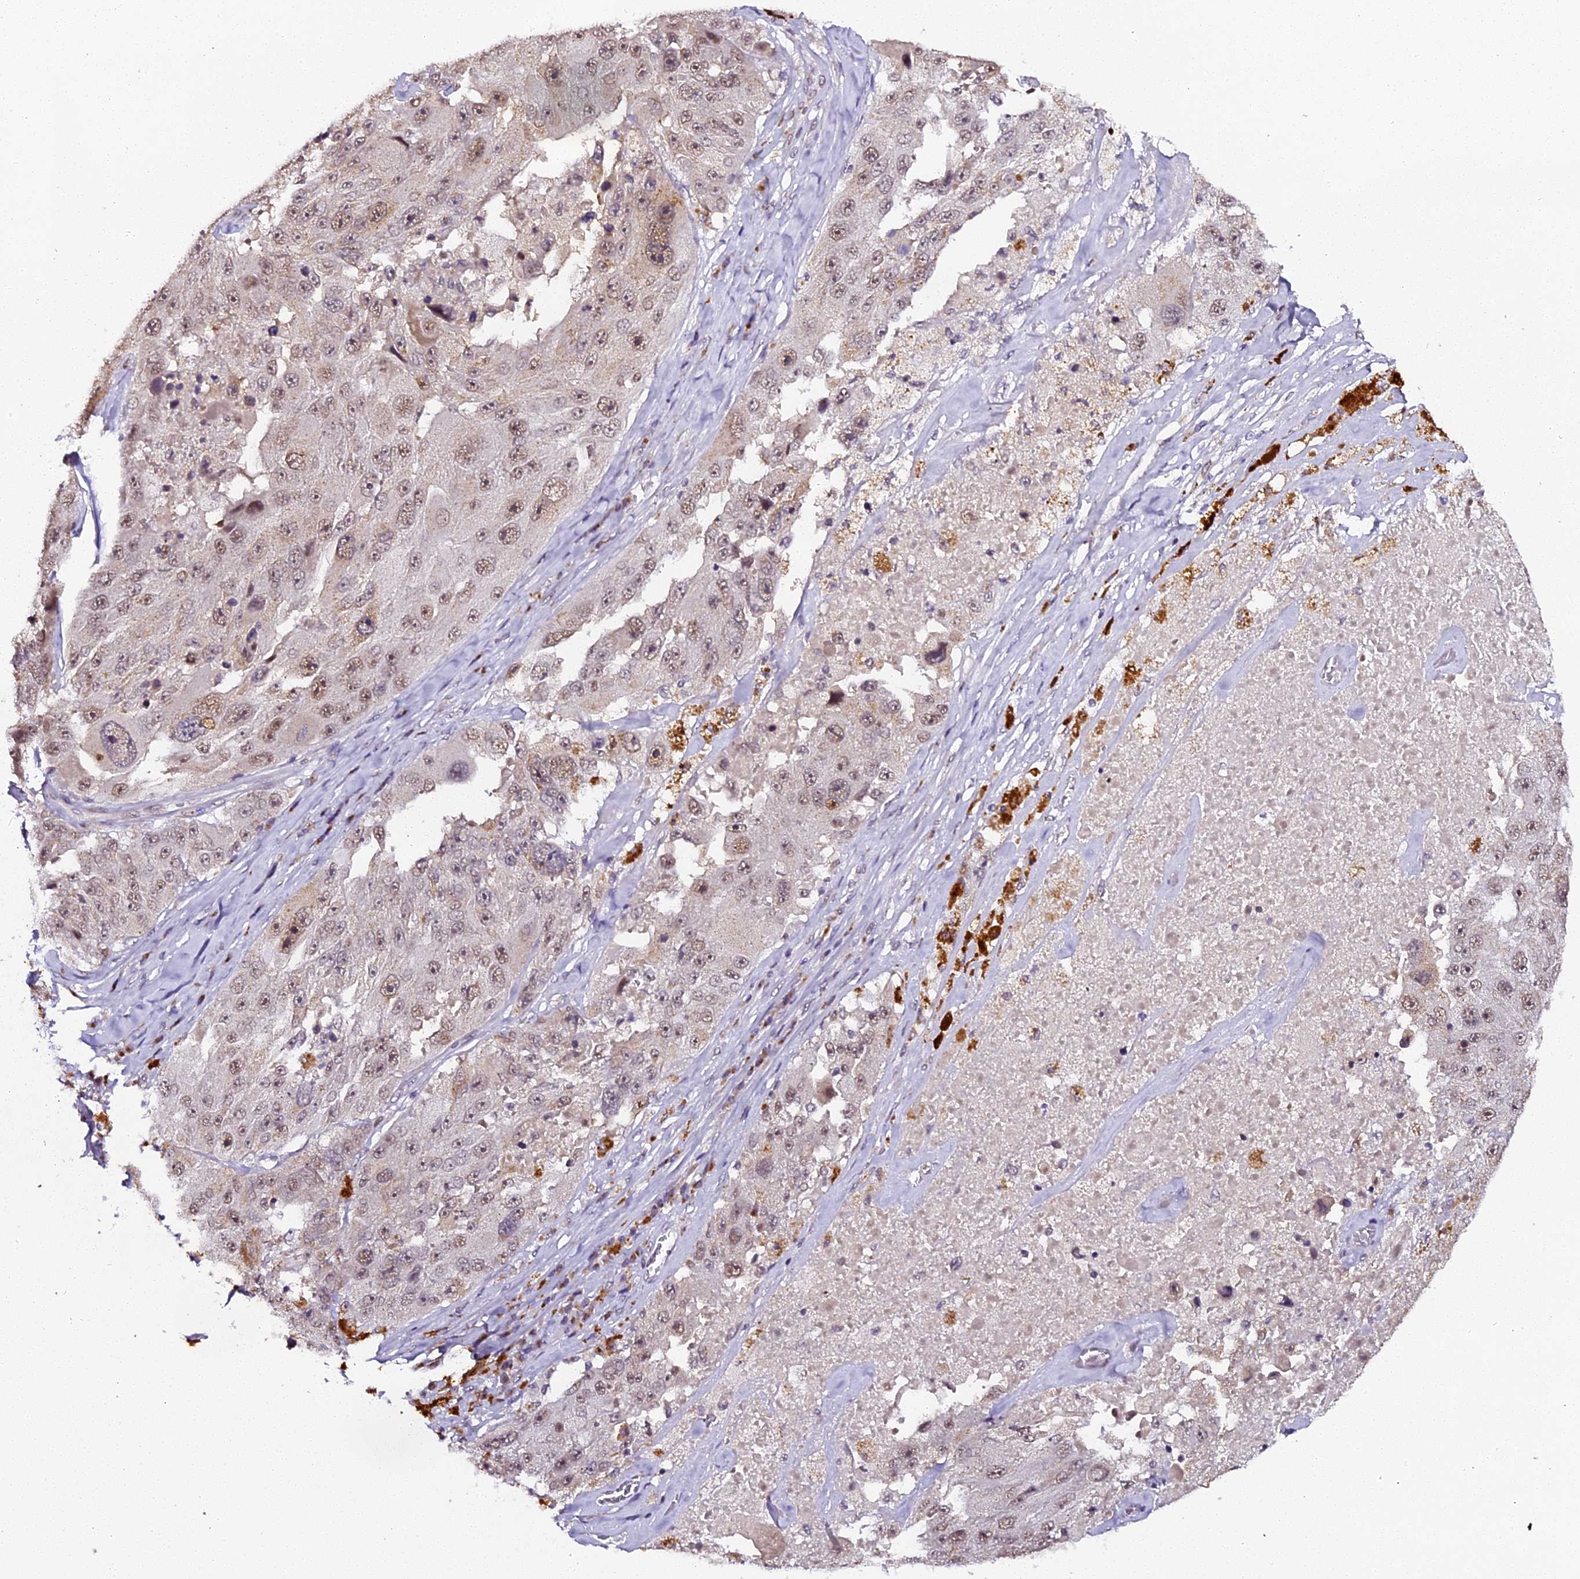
{"staining": {"intensity": "moderate", "quantity": ">75%", "location": "nuclear"}, "tissue": "melanoma", "cell_type": "Tumor cells", "image_type": "cancer", "snomed": [{"axis": "morphology", "description": "Malignant melanoma, Metastatic site"}, {"axis": "topography", "description": "Lymph node"}], "caption": "Tumor cells show moderate nuclear positivity in about >75% of cells in malignant melanoma (metastatic site).", "gene": "NCBP1", "patient": {"sex": "male", "age": 62}}